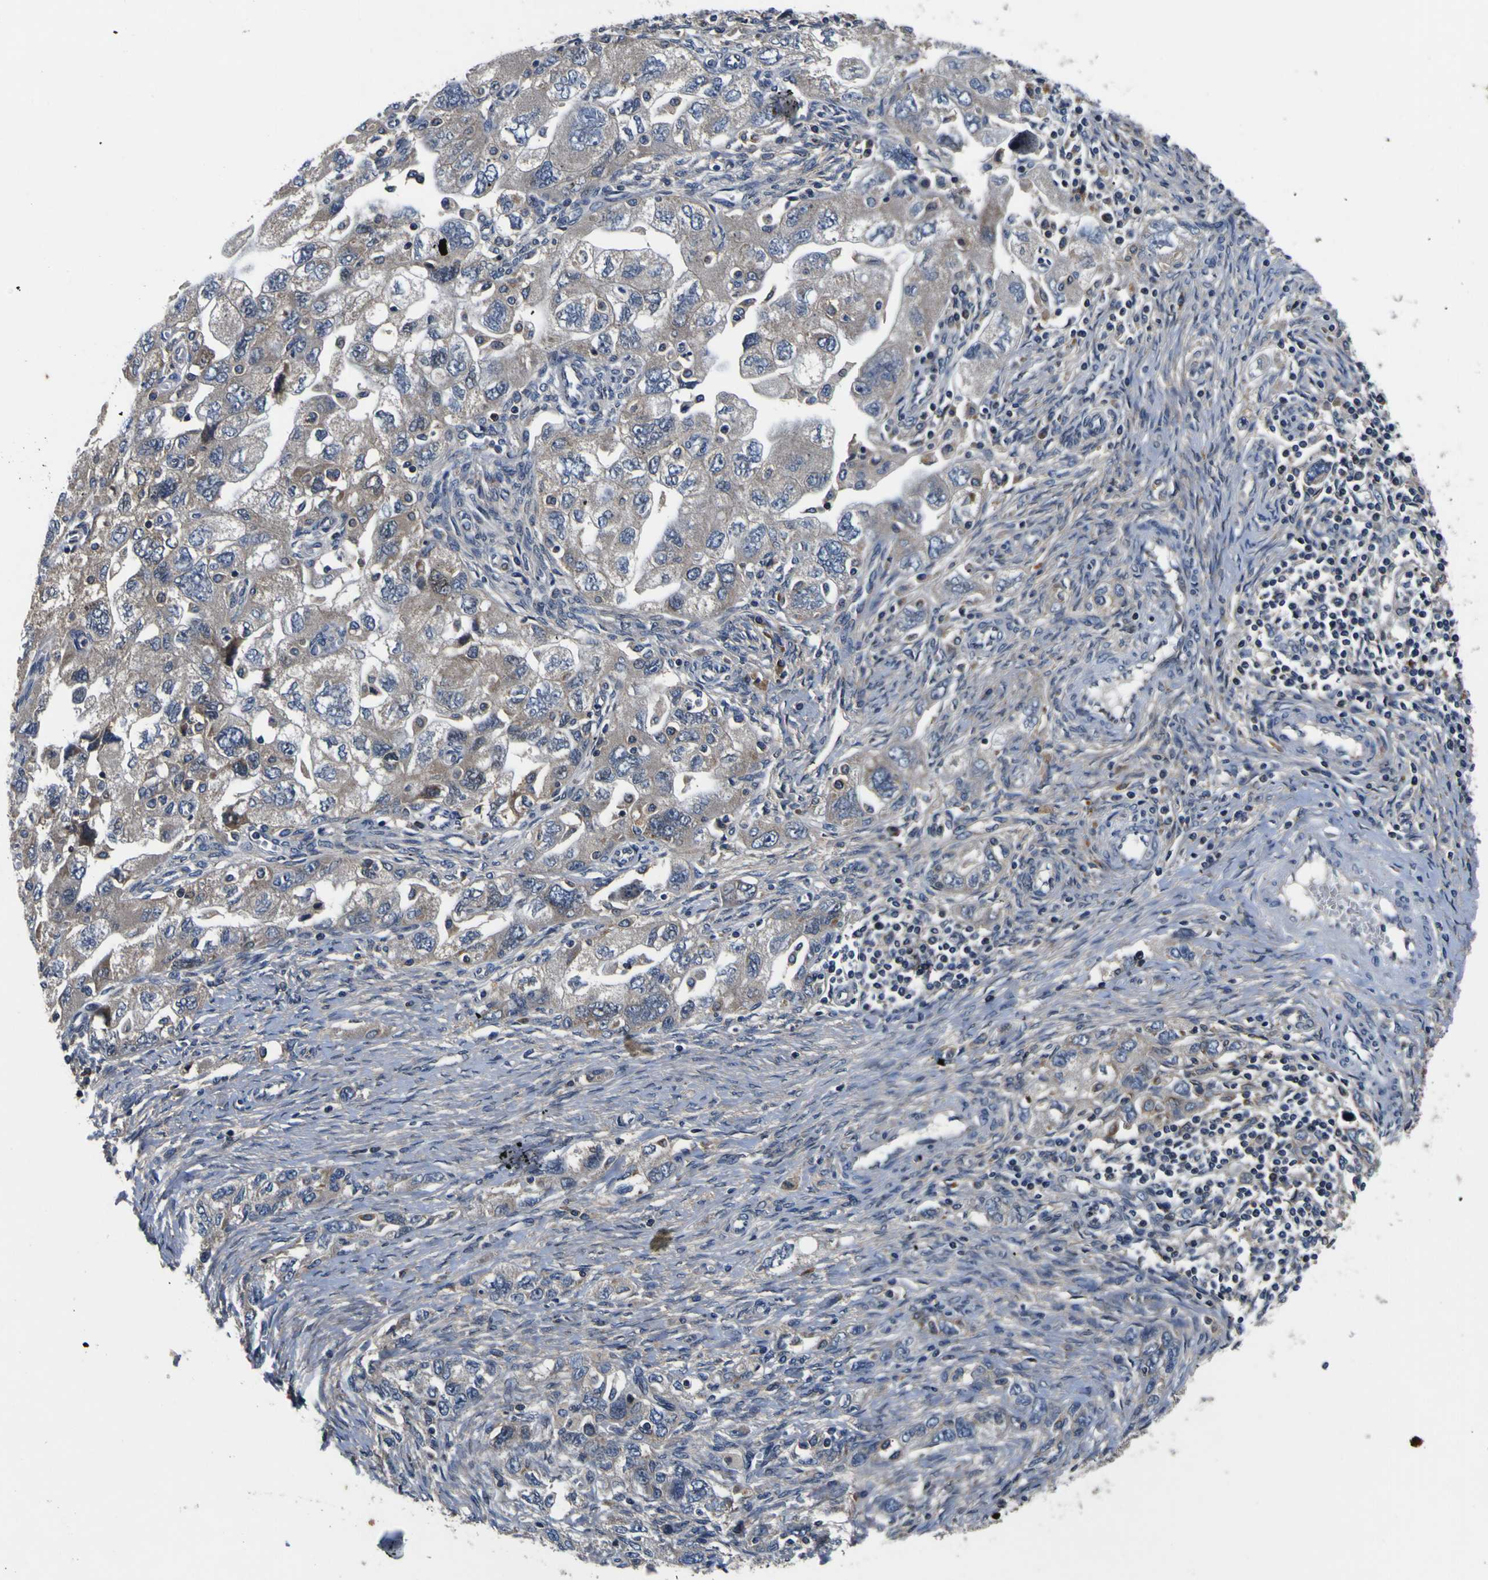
{"staining": {"intensity": "negative", "quantity": "none", "location": "none"}, "tissue": "ovarian cancer", "cell_type": "Tumor cells", "image_type": "cancer", "snomed": [{"axis": "morphology", "description": "Carcinoma, NOS"}, {"axis": "morphology", "description": "Cystadenocarcinoma, serous, NOS"}, {"axis": "topography", "description": "Ovary"}], "caption": "An immunohistochemistry (IHC) histopathology image of ovarian cancer is shown. There is no staining in tumor cells of ovarian cancer.", "gene": "EPHB4", "patient": {"sex": "female", "age": 69}}